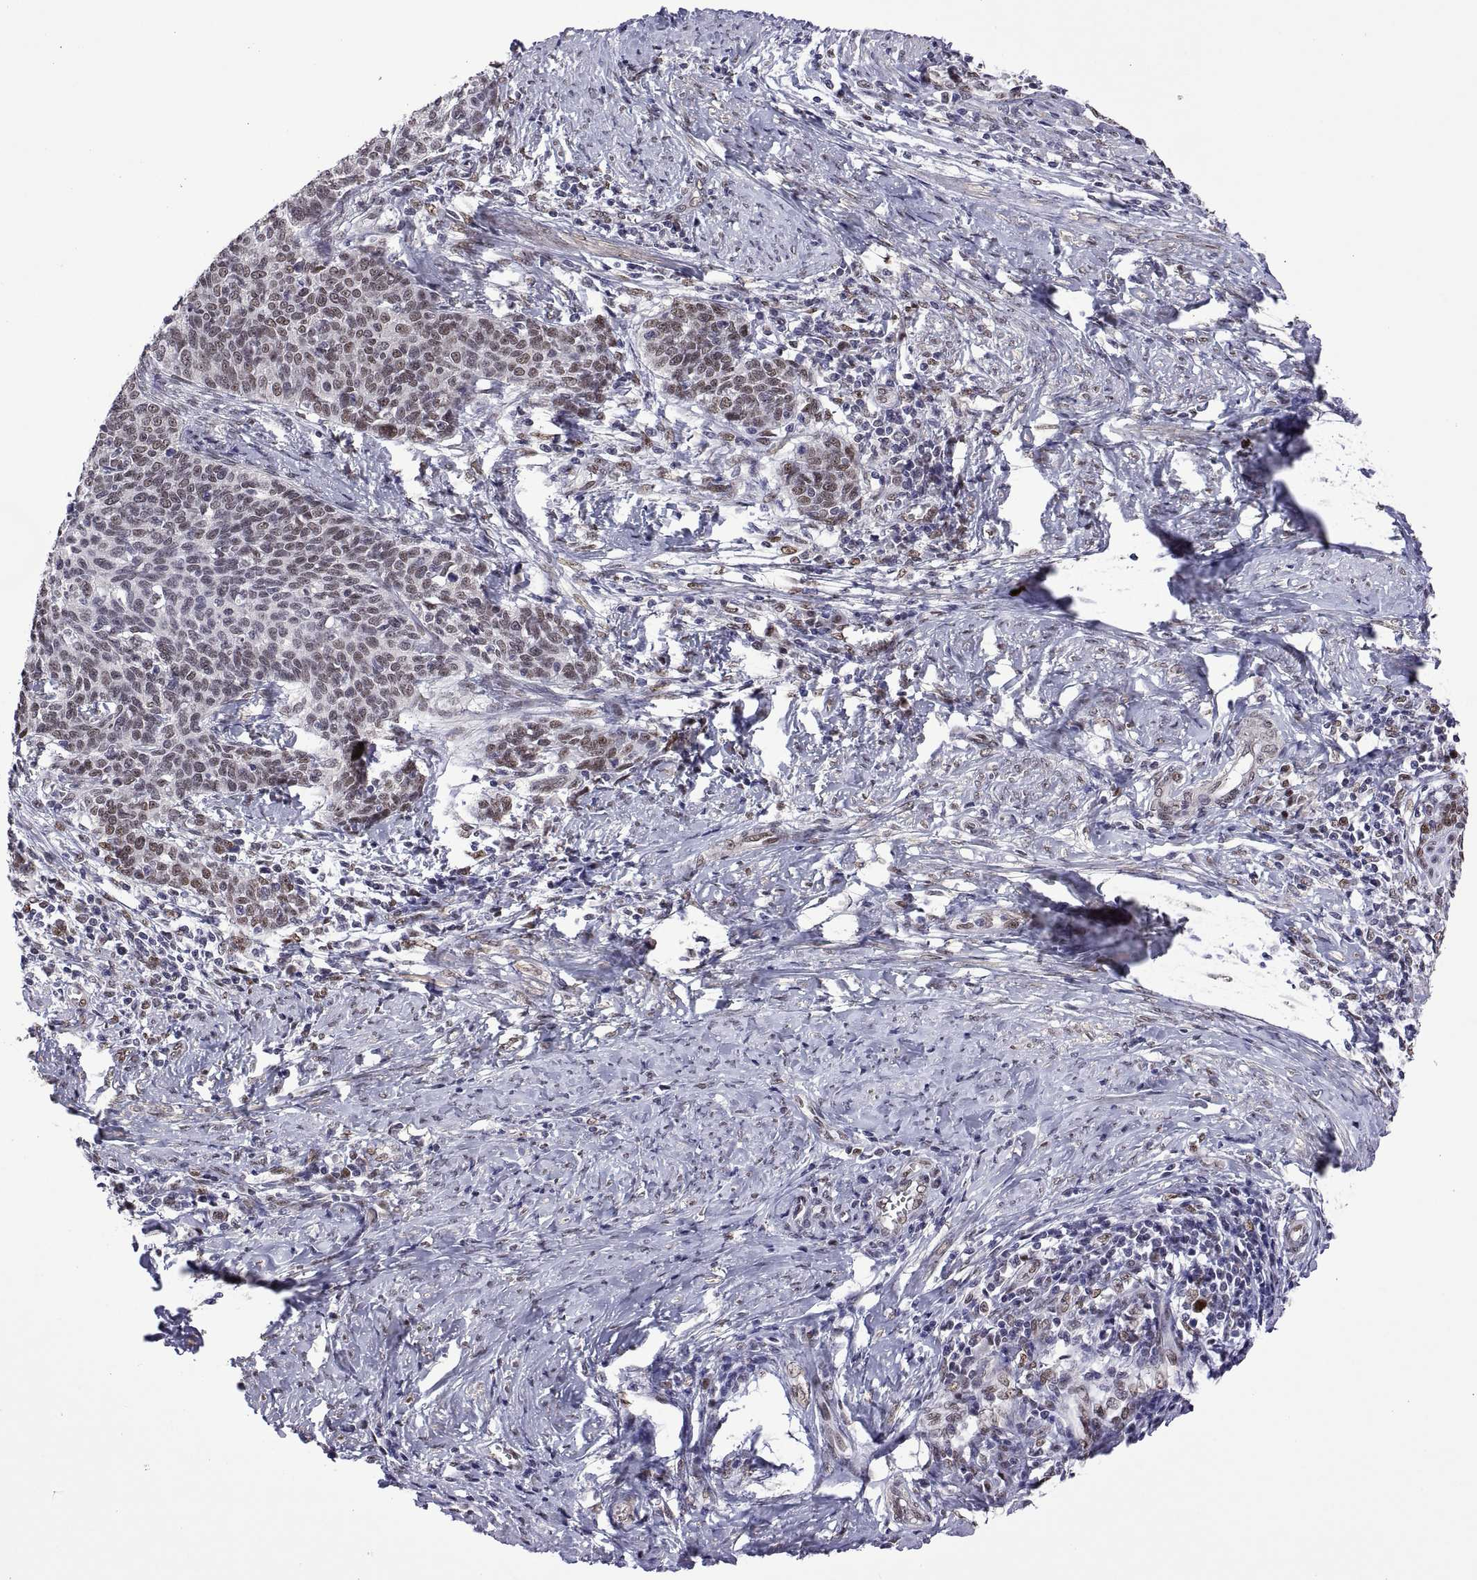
{"staining": {"intensity": "weak", "quantity": "25%-75%", "location": "nuclear"}, "tissue": "cervical cancer", "cell_type": "Tumor cells", "image_type": "cancer", "snomed": [{"axis": "morphology", "description": "Squamous cell carcinoma, NOS"}, {"axis": "topography", "description": "Cervix"}], "caption": "Immunohistochemical staining of human cervical squamous cell carcinoma reveals low levels of weak nuclear positivity in approximately 25%-75% of tumor cells. The staining is performed using DAB brown chromogen to label protein expression. The nuclei are counter-stained blue using hematoxylin.", "gene": "NR4A1", "patient": {"sex": "female", "age": 39}}